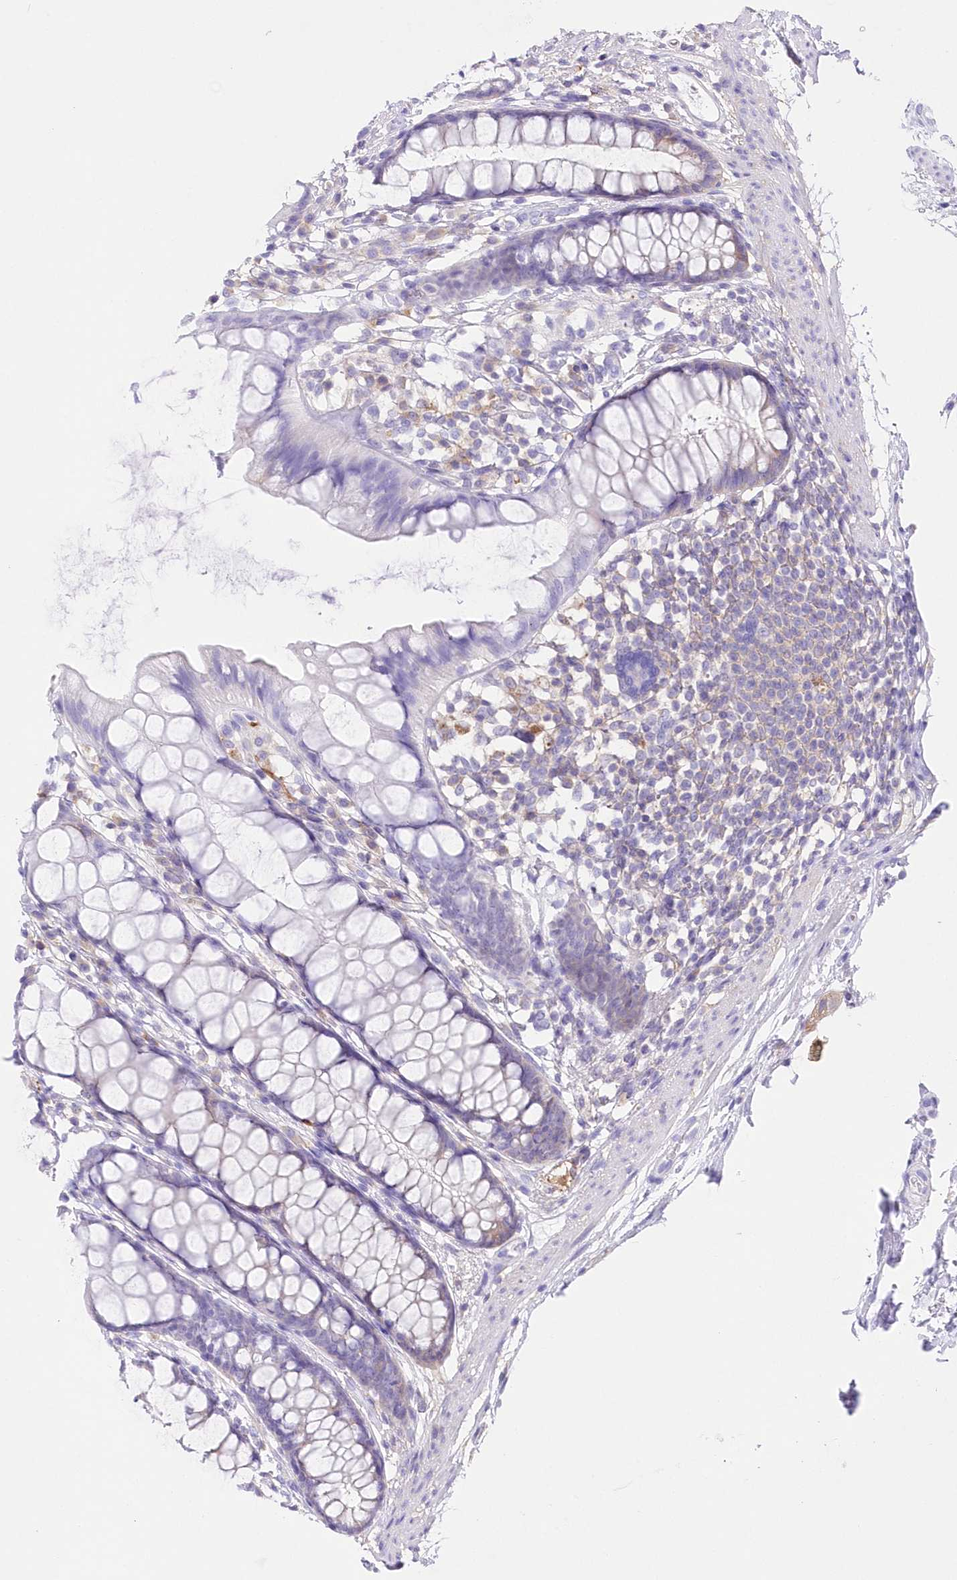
{"staining": {"intensity": "negative", "quantity": "none", "location": "none"}, "tissue": "rectum", "cell_type": "Glandular cells", "image_type": "normal", "snomed": [{"axis": "morphology", "description": "Normal tissue, NOS"}, {"axis": "topography", "description": "Rectum"}], "caption": "Immunohistochemistry of normal rectum demonstrates no expression in glandular cells.", "gene": "DNAJC19", "patient": {"sex": "female", "age": 65}}